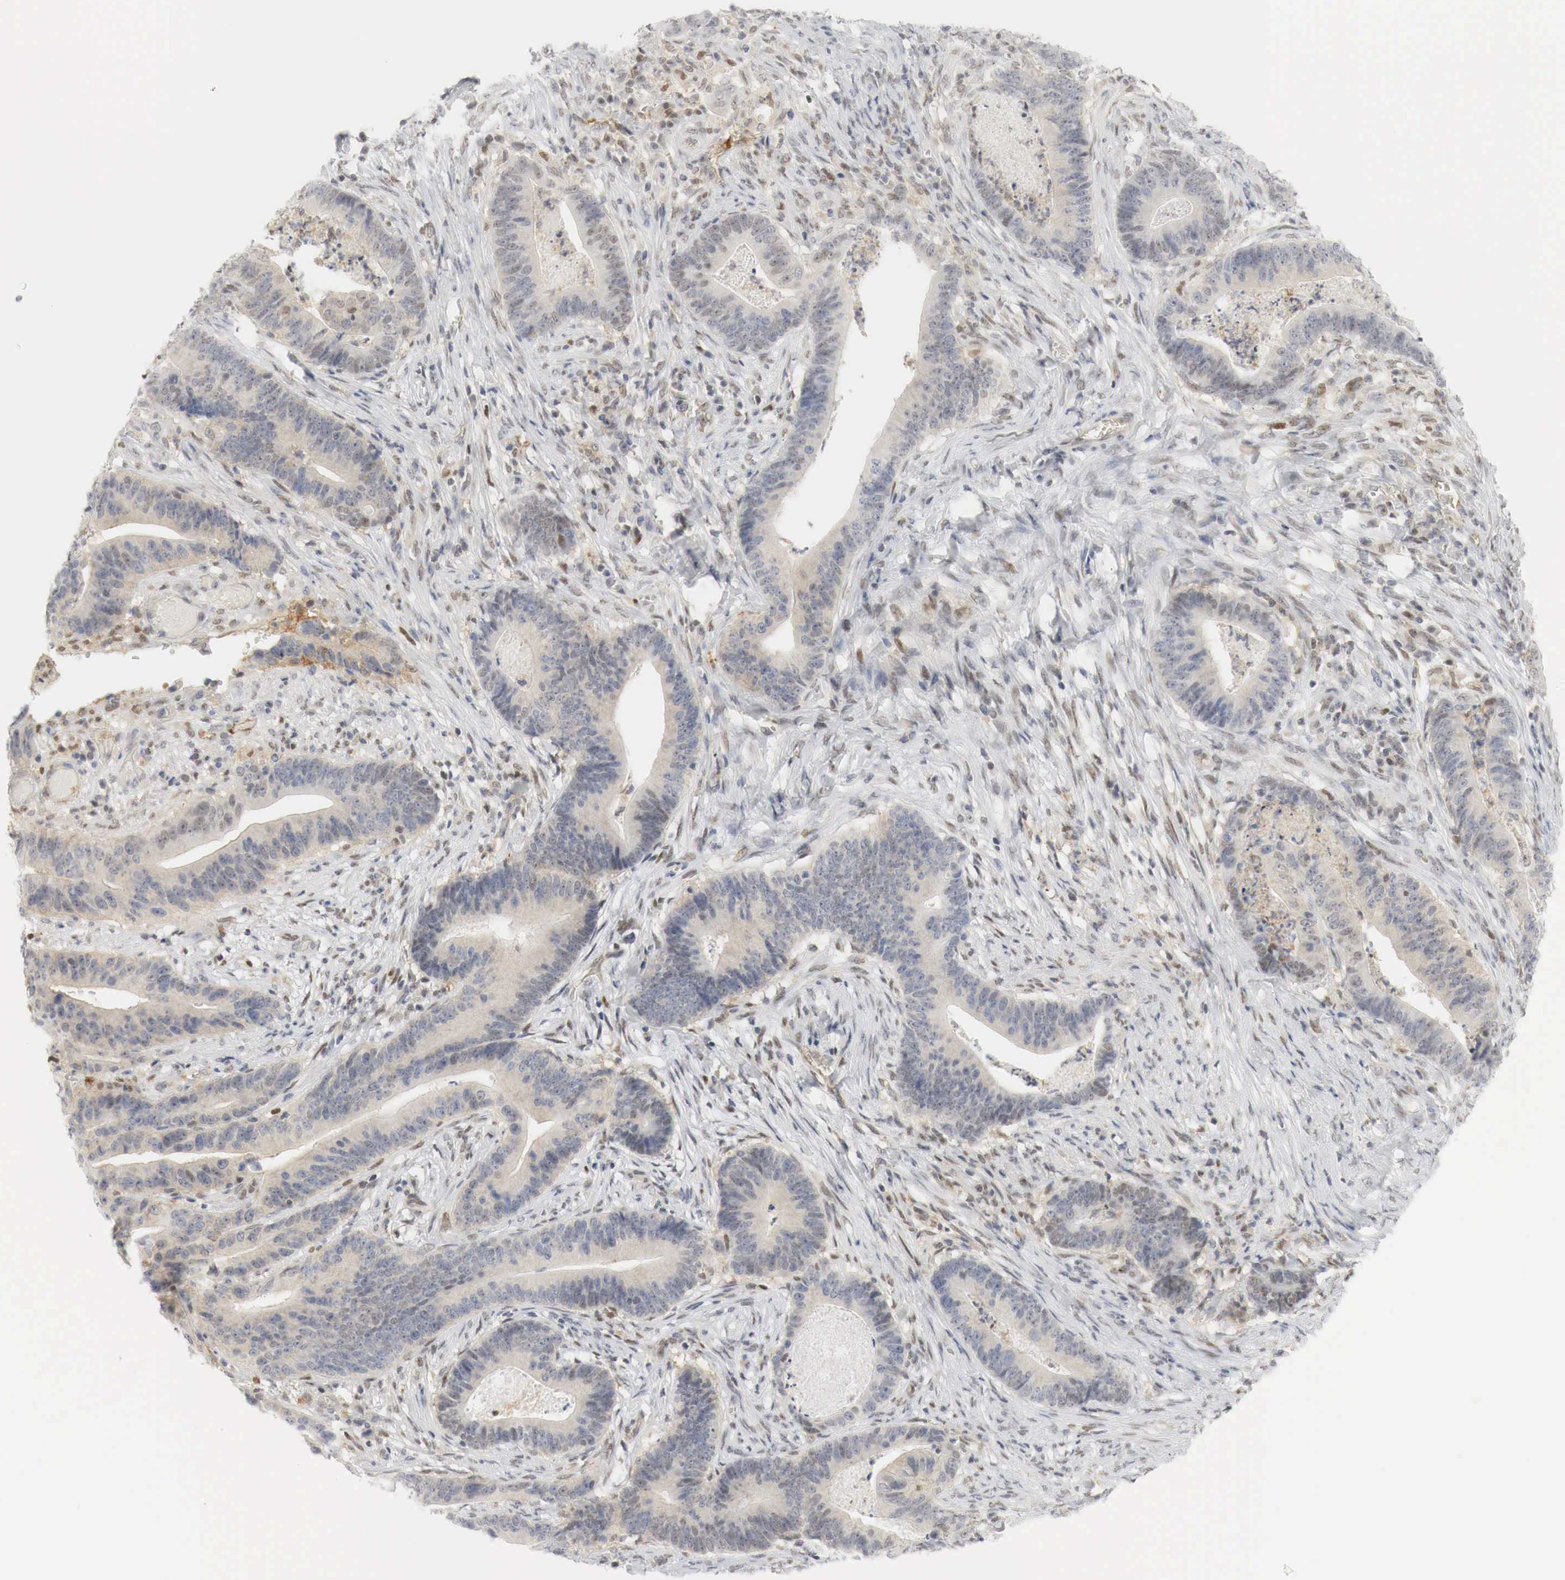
{"staining": {"intensity": "weak", "quantity": "<25%", "location": "cytoplasmic/membranous,nuclear"}, "tissue": "stomach cancer", "cell_type": "Tumor cells", "image_type": "cancer", "snomed": [{"axis": "morphology", "description": "Adenocarcinoma, NOS"}, {"axis": "topography", "description": "Stomach, lower"}], "caption": "This is an IHC photomicrograph of adenocarcinoma (stomach). There is no expression in tumor cells.", "gene": "MYC", "patient": {"sex": "female", "age": 86}}